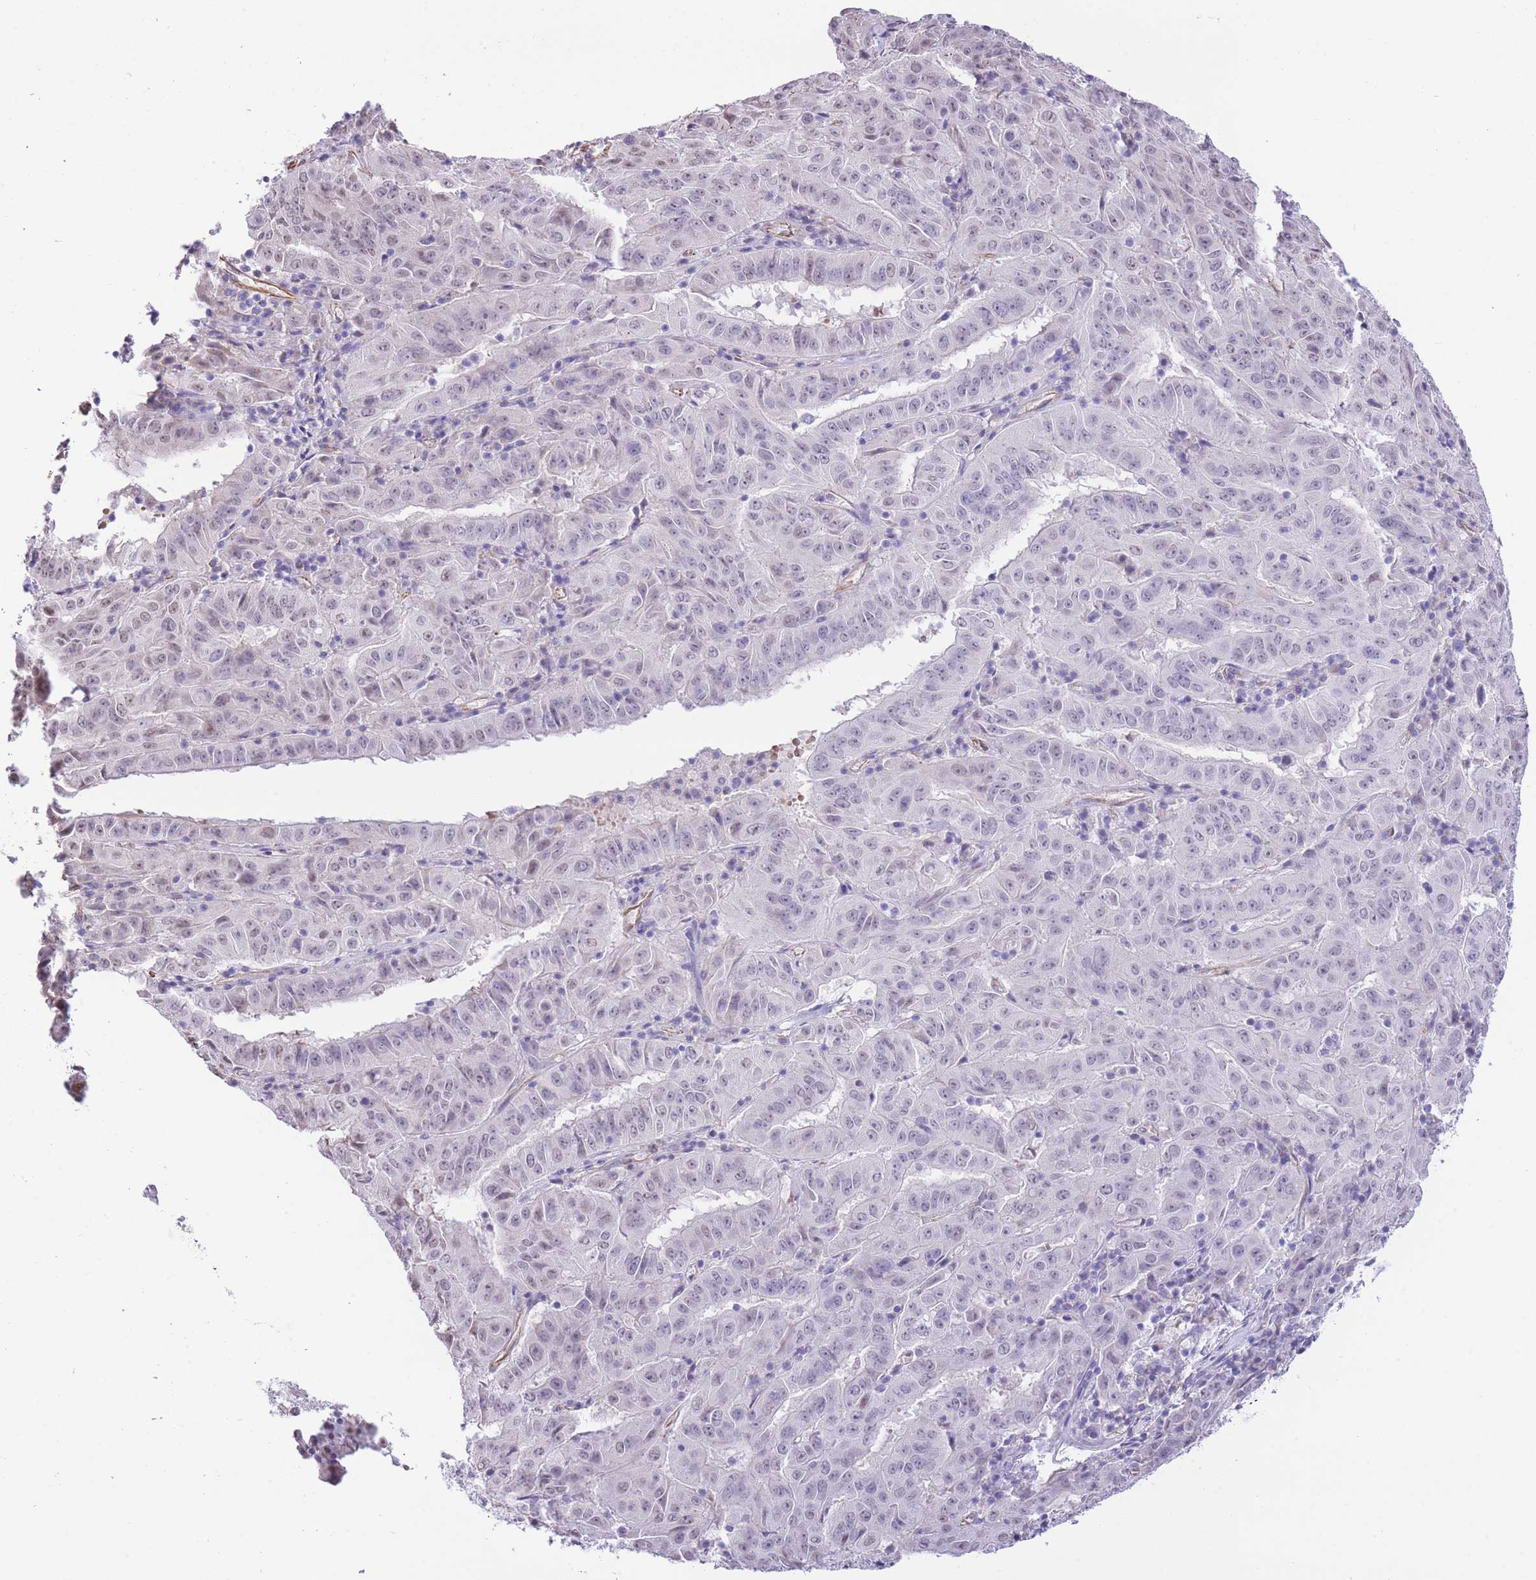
{"staining": {"intensity": "negative", "quantity": "none", "location": "none"}, "tissue": "pancreatic cancer", "cell_type": "Tumor cells", "image_type": "cancer", "snomed": [{"axis": "morphology", "description": "Adenocarcinoma, NOS"}, {"axis": "topography", "description": "Pancreas"}], "caption": "Immunohistochemistry (IHC) histopathology image of pancreatic cancer (adenocarcinoma) stained for a protein (brown), which exhibits no expression in tumor cells. (DAB immunohistochemistry (IHC), high magnification).", "gene": "PSG8", "patient": {"sex": "male", "age": 63}}